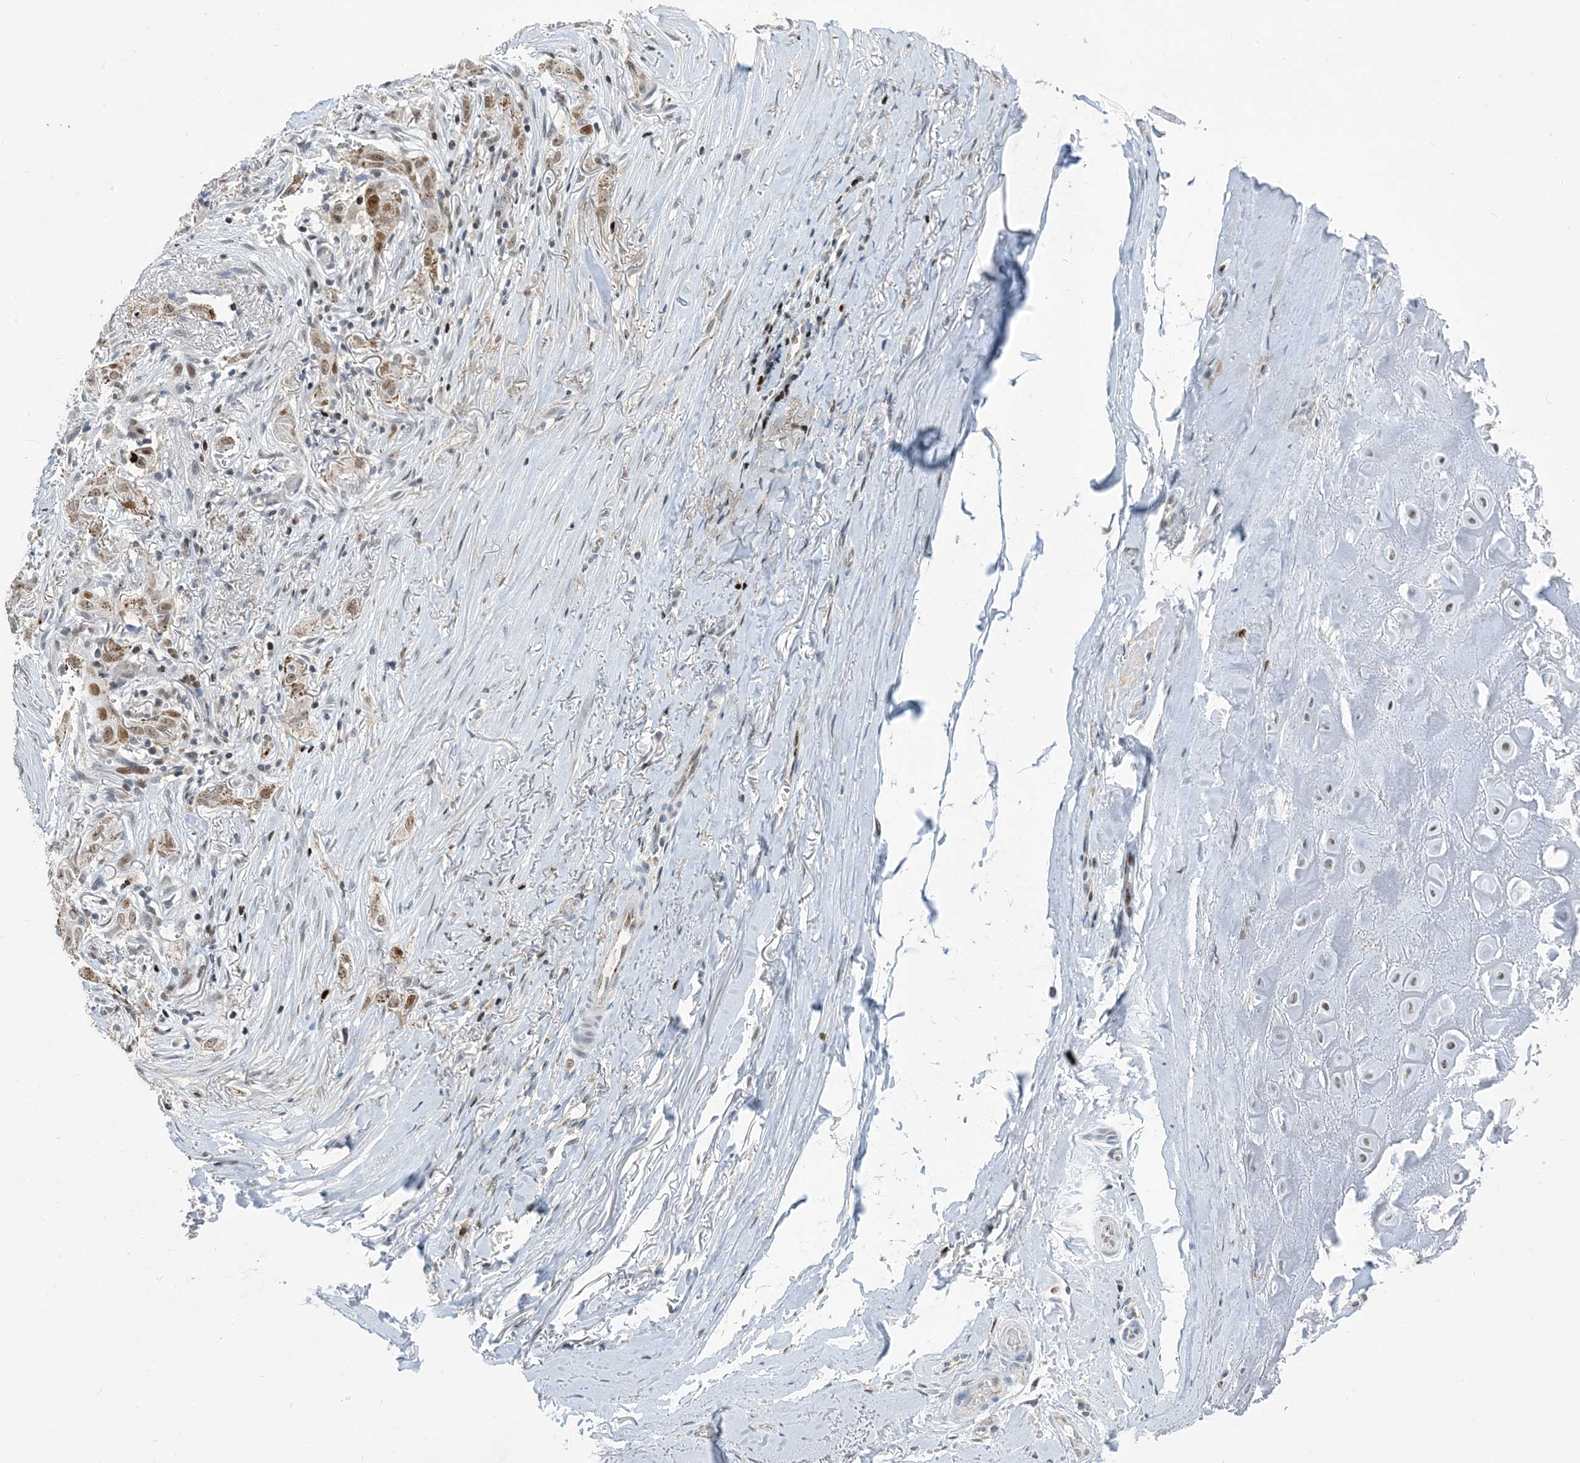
{"staining": {"intensity": "negative", "quantity": "none", "location": "none"}, "tissue": "adipose tissue", "cell_type": "Adipocytes", "image_type": "normal", "snomed": [{"axis": "morphology", "description": "Normal tissue, NOS"}, {"axis": "morphology", "description": "Basal cell carcinoma"}, {"axis": "topography", "description": "Skin"}], "caption": "Adipocytes are negative for protein expression in benign human adipose tissue. (Brightfield microscopy of DAB immunohistochemistry at high magnification).", "gene": "SLC25A53", "patient": {"sex": "female", "age": 89}}